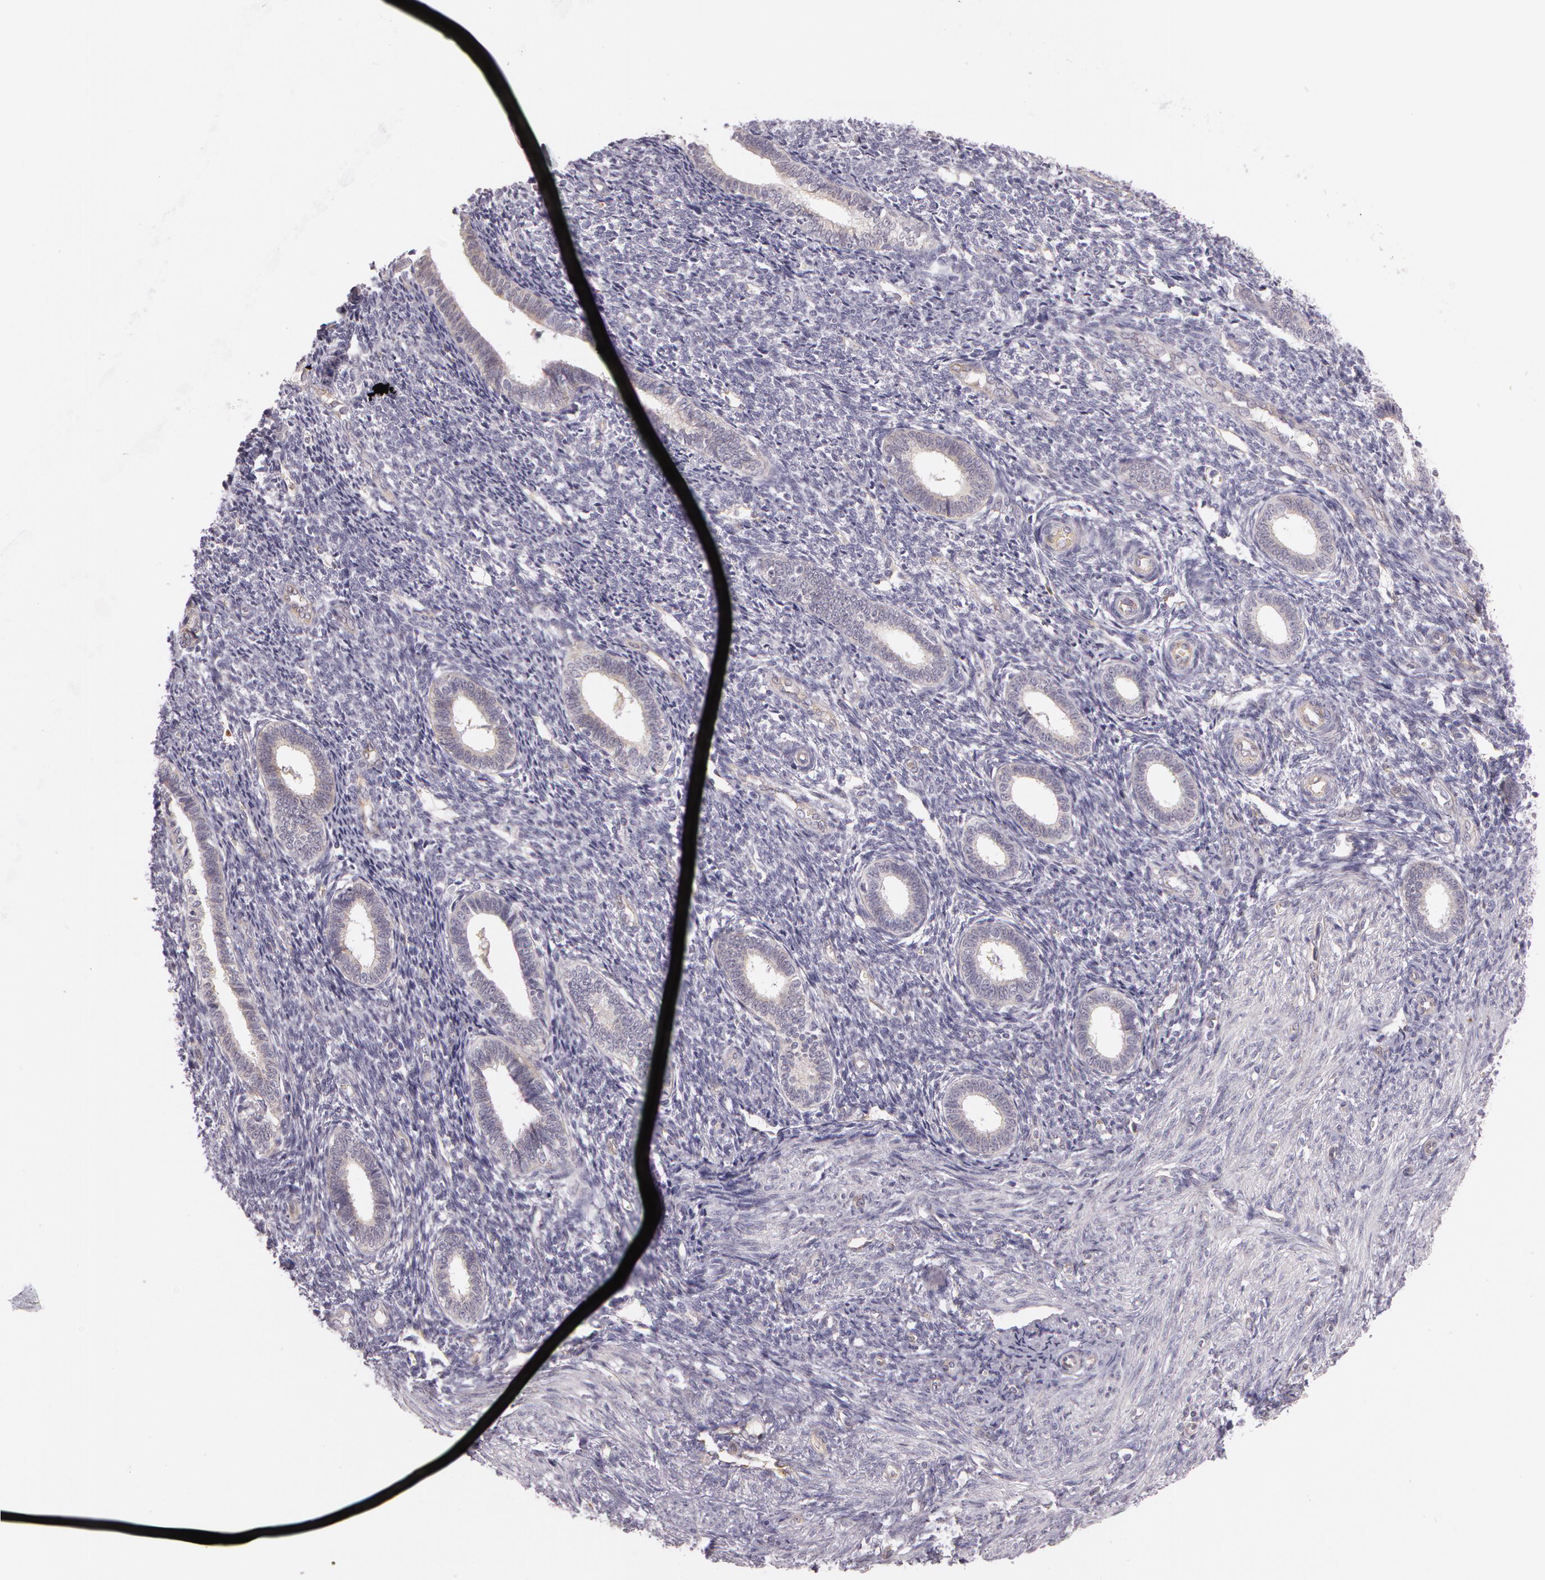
{"staining": {"intensity": "negative", "quantity": "none", "location": "none"}, "tissue": "endometrium", "cell_type": "Cells in endometrial stroma", "image_type": "normal", "snomed": [{"axis": "morphology", "description": "Normal tissue, NOS"}, {"axis": "topography", "description": "Endometrium"}], "caption": "Cells in endometrial stroma show no significant protein expression in unremarkable endometrium. (DAB (3,3'-diaminobenzidine) immunohistochemistry (IHC), high magnification).", "gene": "APP", "patient": {"sex": "female", "age": 27}}